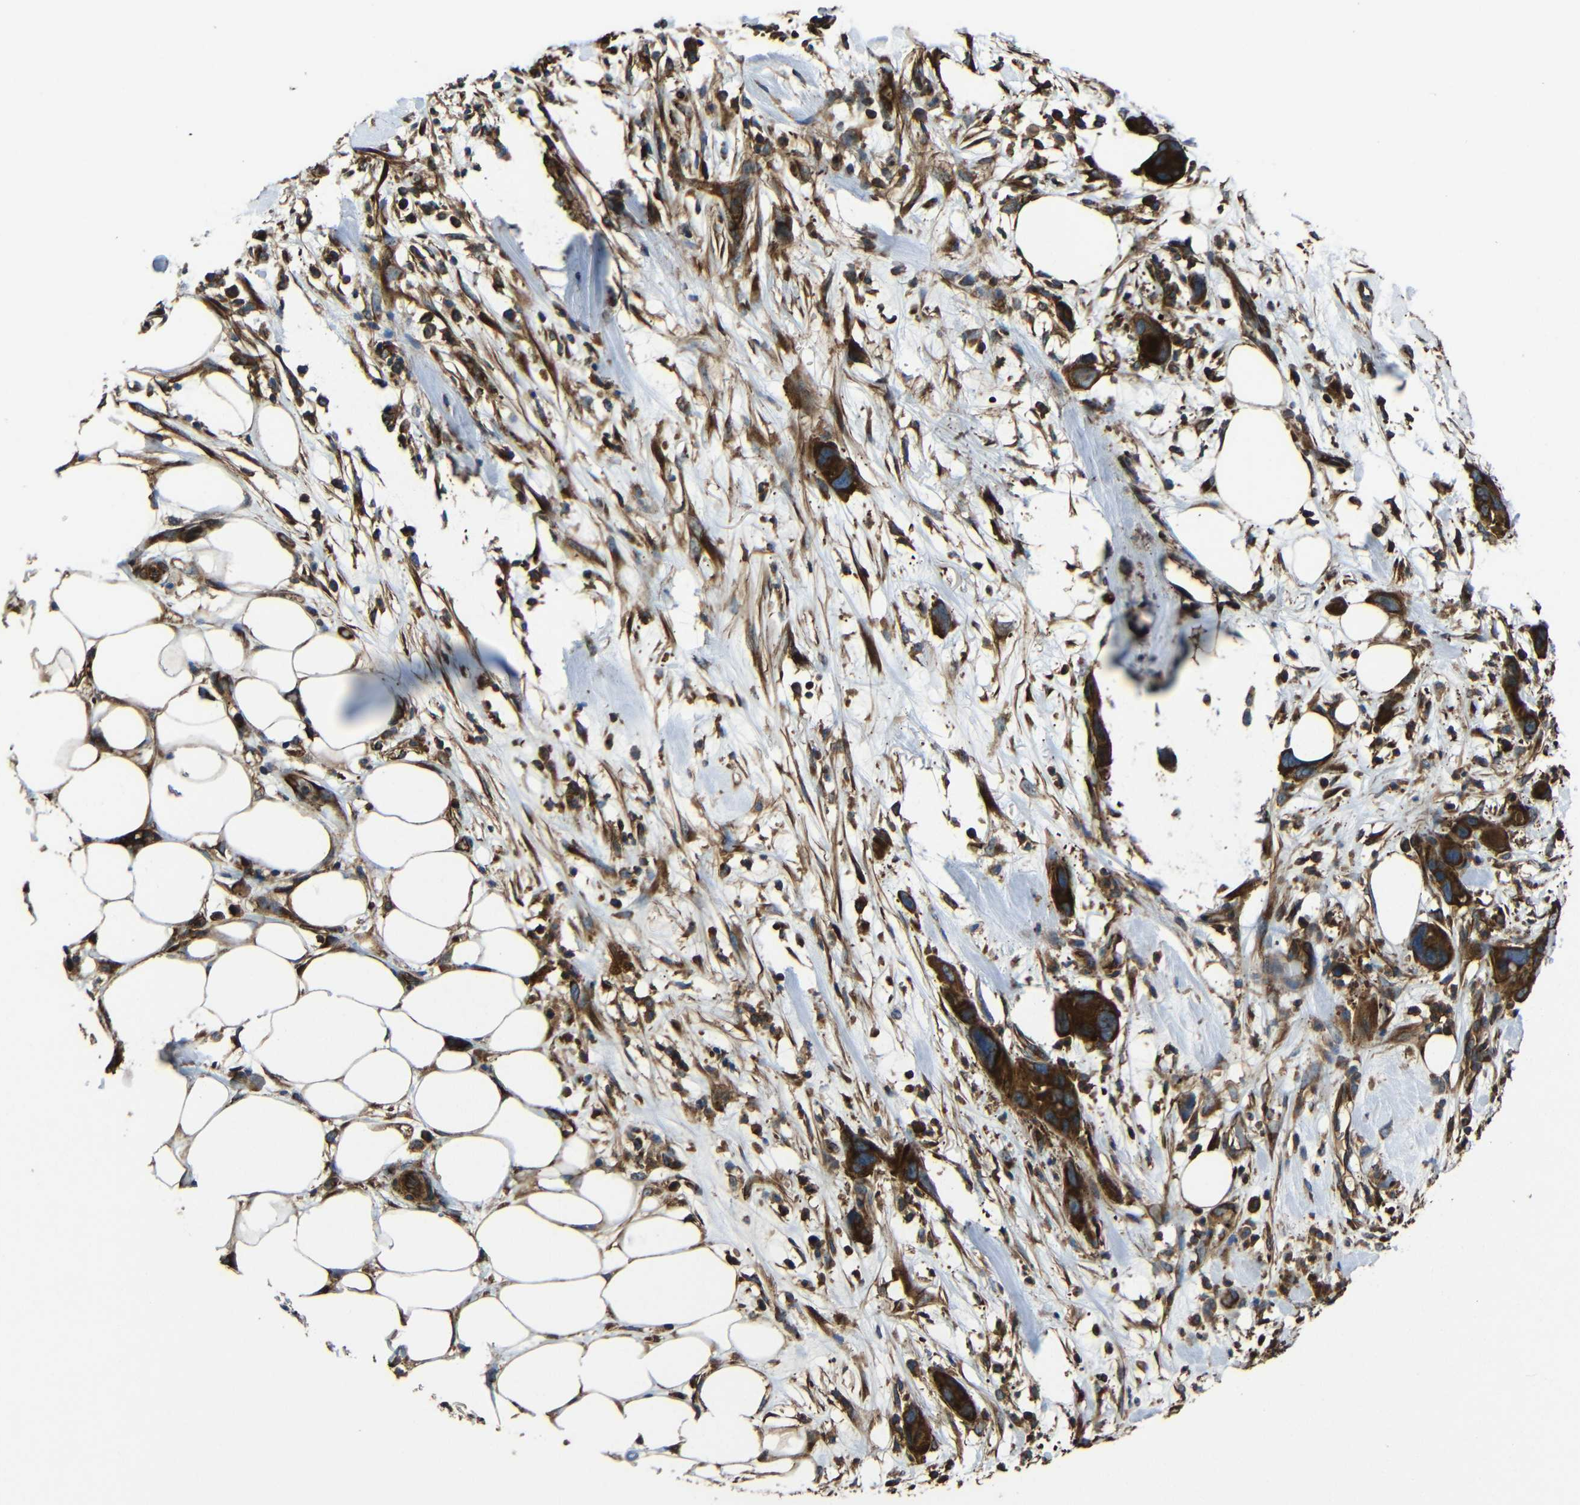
{"staining": {"intensity": "strong", "quantity": ">75%", "location": "cytoplasmic/membranous"}, "tissue": "pancreatic cancer", "cell_type": "Tumor cells", "image_type": "cancer", "snomed": [{"axis": "morphology", "description": "Adenocarcinoma, NOS"}, {"axis": "topography", "description": "Pancreas"}], "caption": "Protein staining shows strong cytoplasmic/membranous expression in approximately >75% of tumor cells in pancreatic cancer (adenocarcinoma). The staining was performed using DAB (3,3'-diaminobenzidine), with brown indicating positive protein expression. Nuclei are stained blue with hematoxylin.", "gene": "PTCH1", "patient": {"sex": "female", "age": 71}}